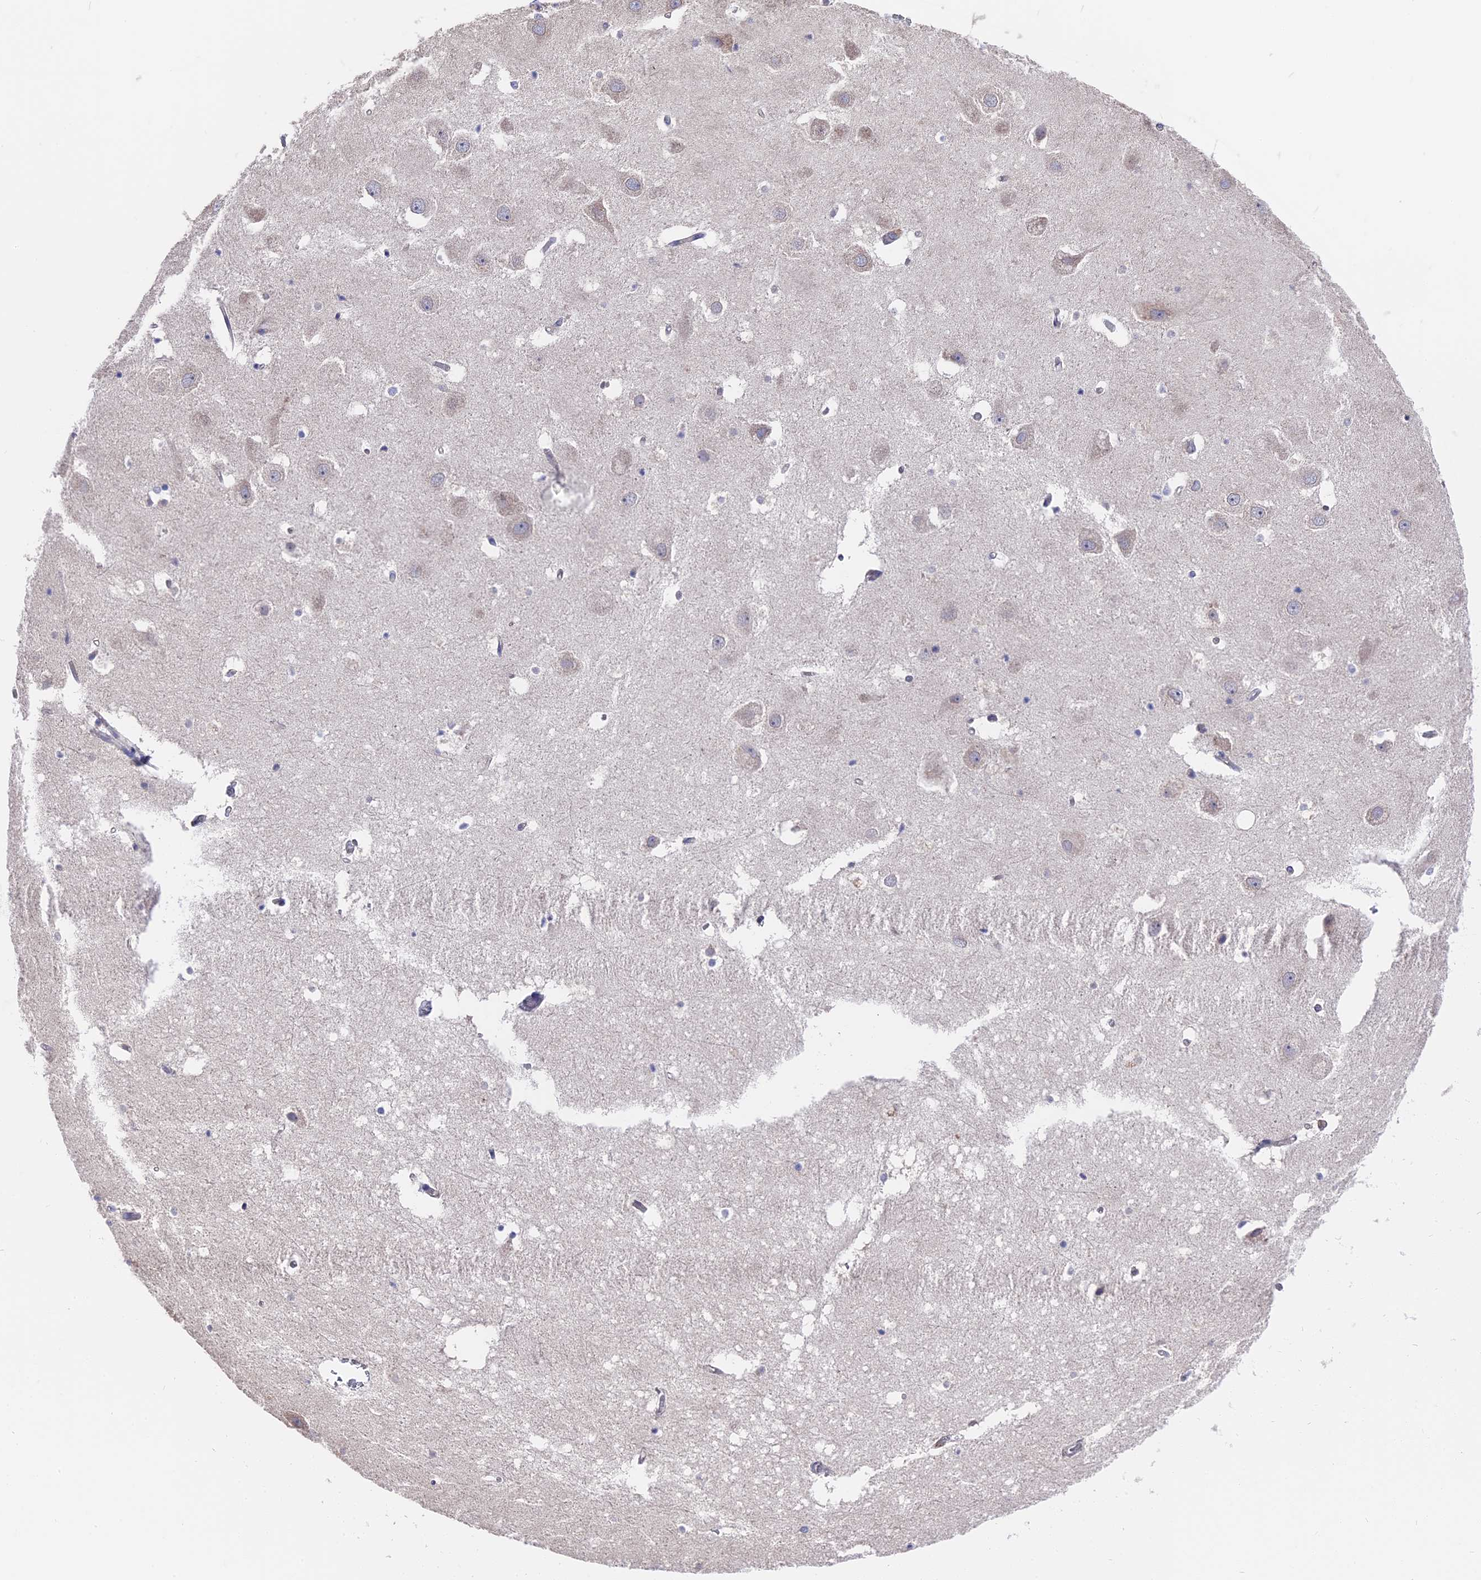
{"staining": {"intensity": "negative", "quantity": "none", "location": "none"}, "tissue": "hippocampus", "cell_type": "Glial cells", "image_type": "normal", "snomed": [{"axis": "morphology", "description": "Normal tissue, NOS"}, {"axis": "topography", "description": "Hippocampus"}], "caption": "This image is of benign hippocampus stained with immunohistochemistry (IHC) to label a protein in brown with the nuclei are counter-stained blue. There is no positivity in glial cells.", "gene": "ZCCHC2", "patient": {"sex": "female", "age": 52}}